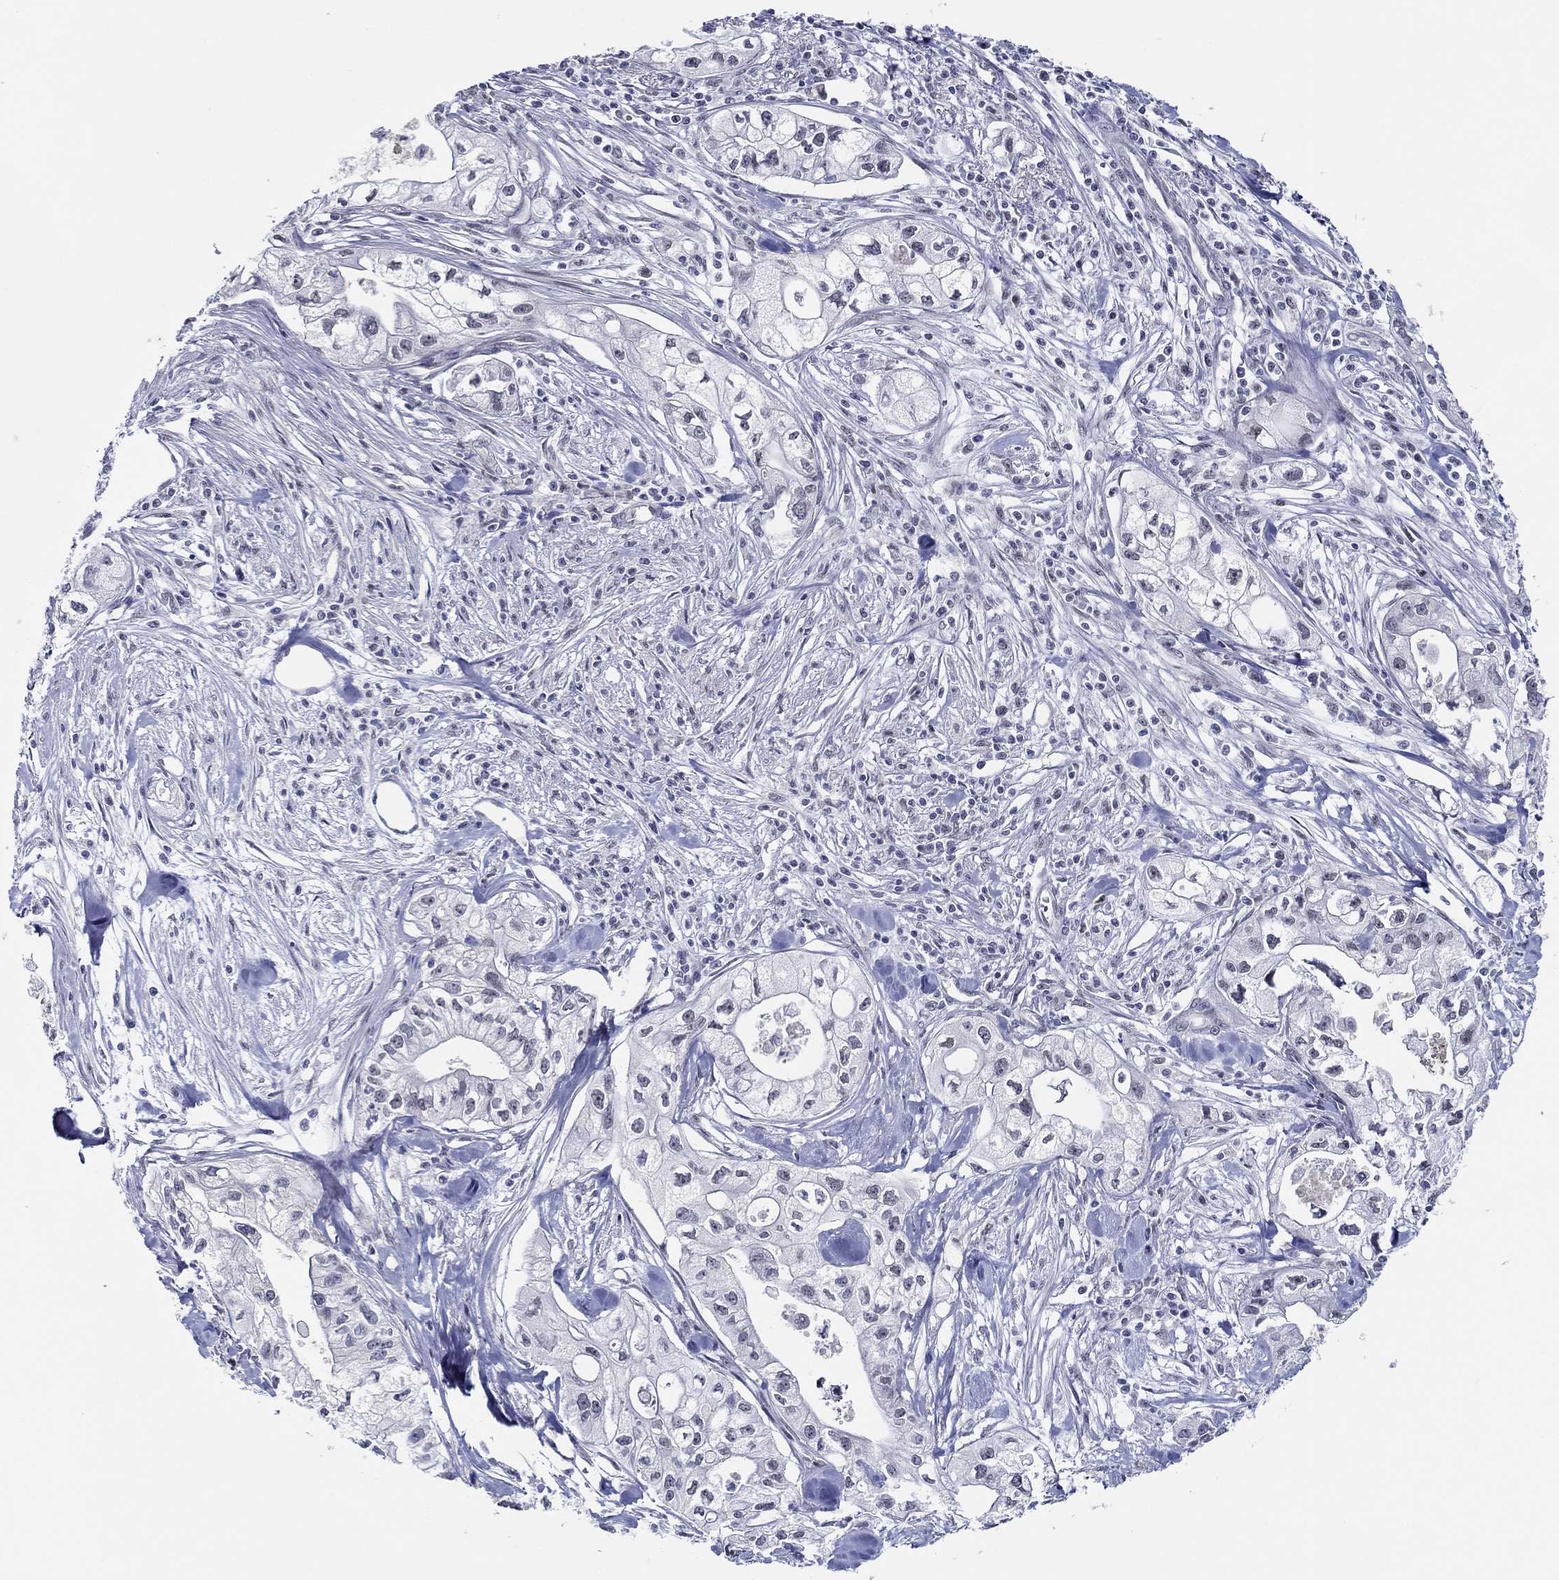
{"staining": {"intensity": "negative", "quantity": "none", "location": "none"}, "tissue": "pancreatic cancer", "cell_type": "Tumor cells", "image_type": "cancer", "snomed": [{"axis": "morphology", "description": "Adenocarcinoma, NOS"}, {"axis": "topography", "description": "Pancreas"}], "caption": "Immunohistochemistry micrograph of human pancreatic cancer stained for a protein (brown), which shows no positivity in tumor cells.", "gene": "SLC34A1", "patient": {"sex": "male", "age": 70}}